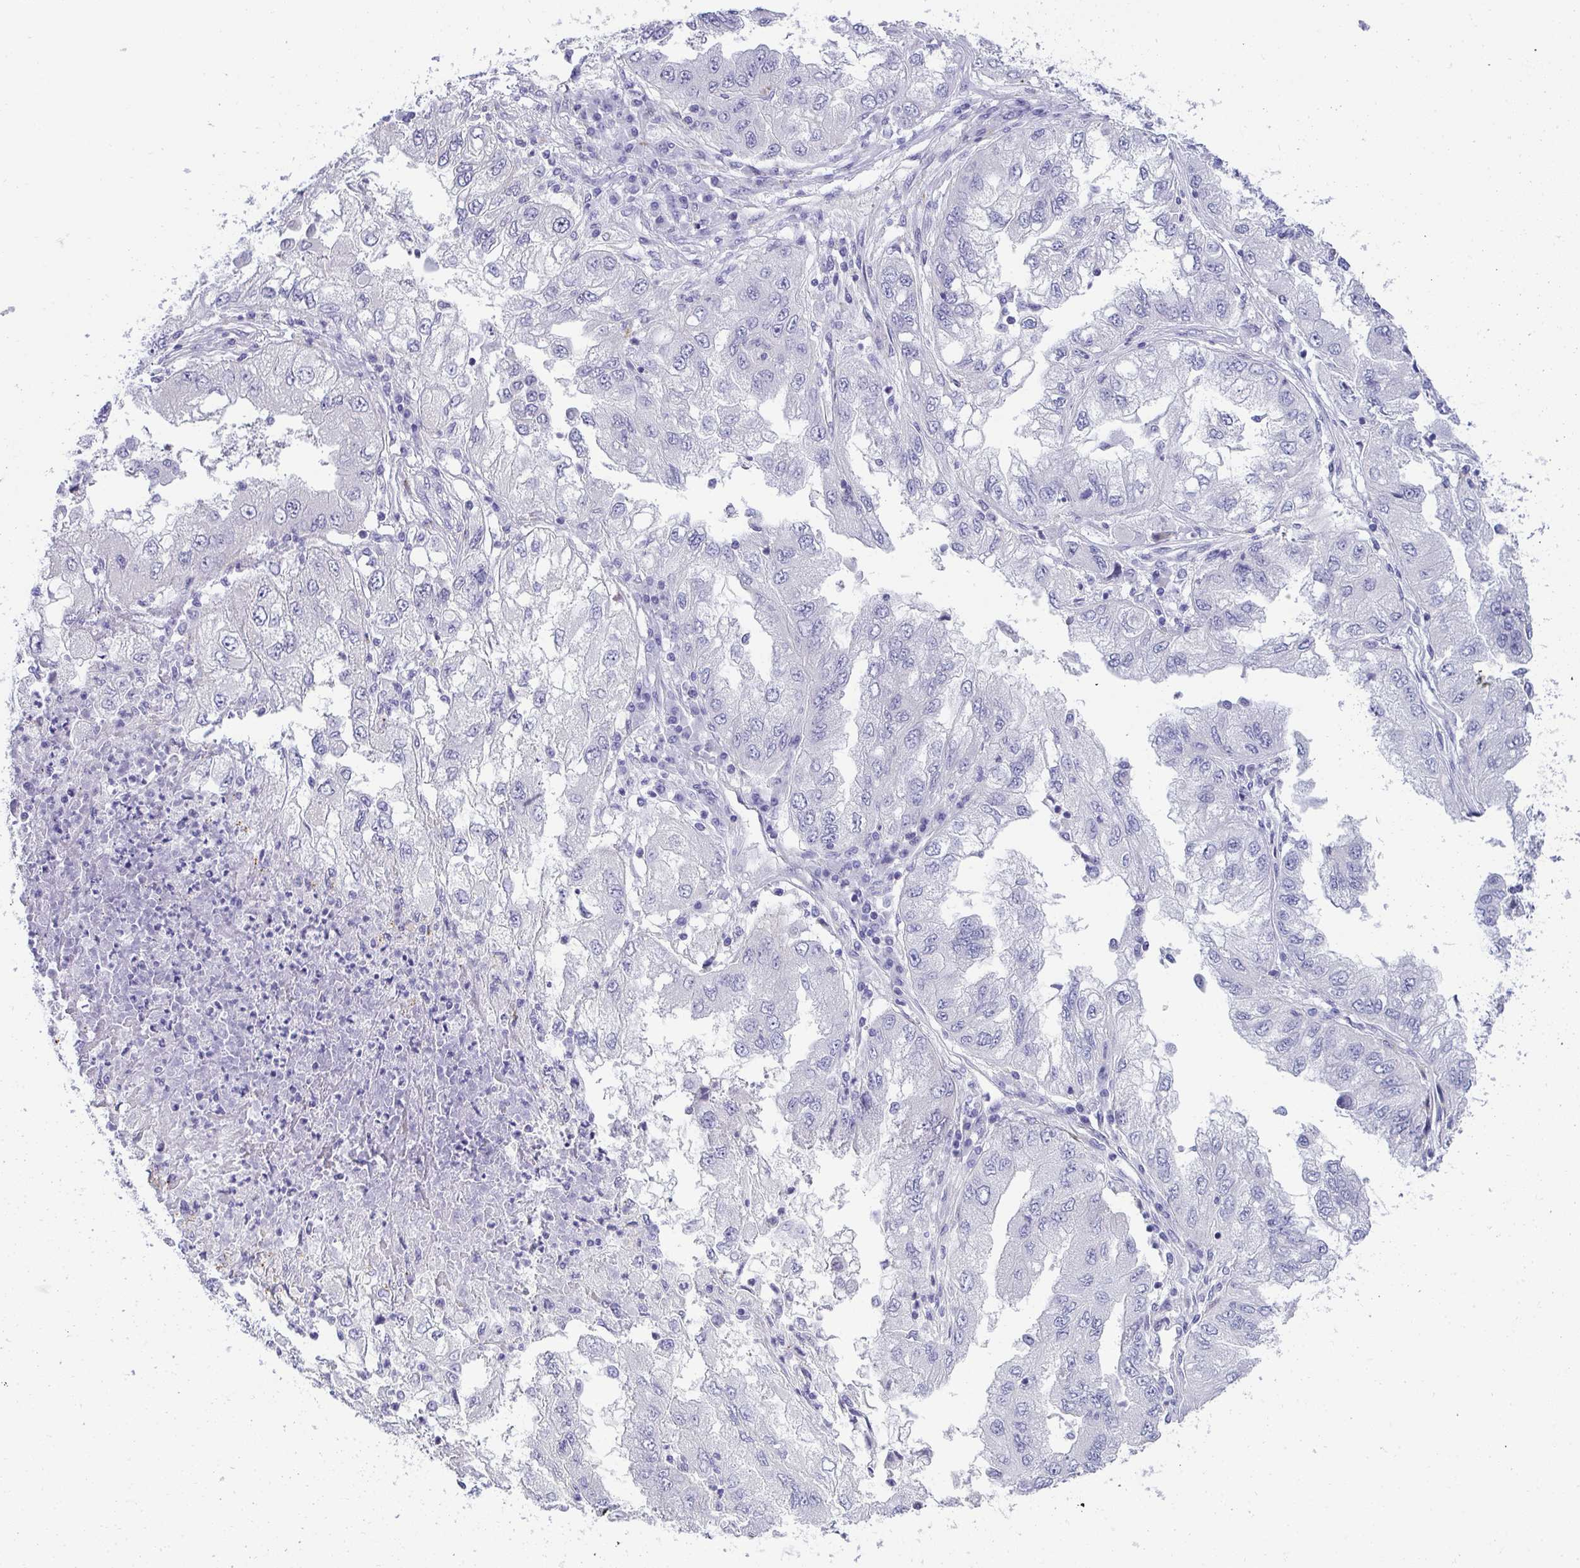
{"staining": {"intensity": "negative", "quantity": "none", "location": "none"}, "tissue": "lung cancer", "cell_type": "Tumor cells", "image_type": "cancer", "snomed": [{"axis": "morphology", "description": "Adenocarcinoma, NOS"}, {"axis": "morphology", "description": "Adenocarcinoma primary or metastatic"}, {"axis": "topography", "description": "Lung"}], "caption": "Protein analysis of lung adenocarcinoma primary or metastatic reveals no significant positivity in tumor cells.", "gene": "AK5", "patient": {"sex": "male", "age": 74}}